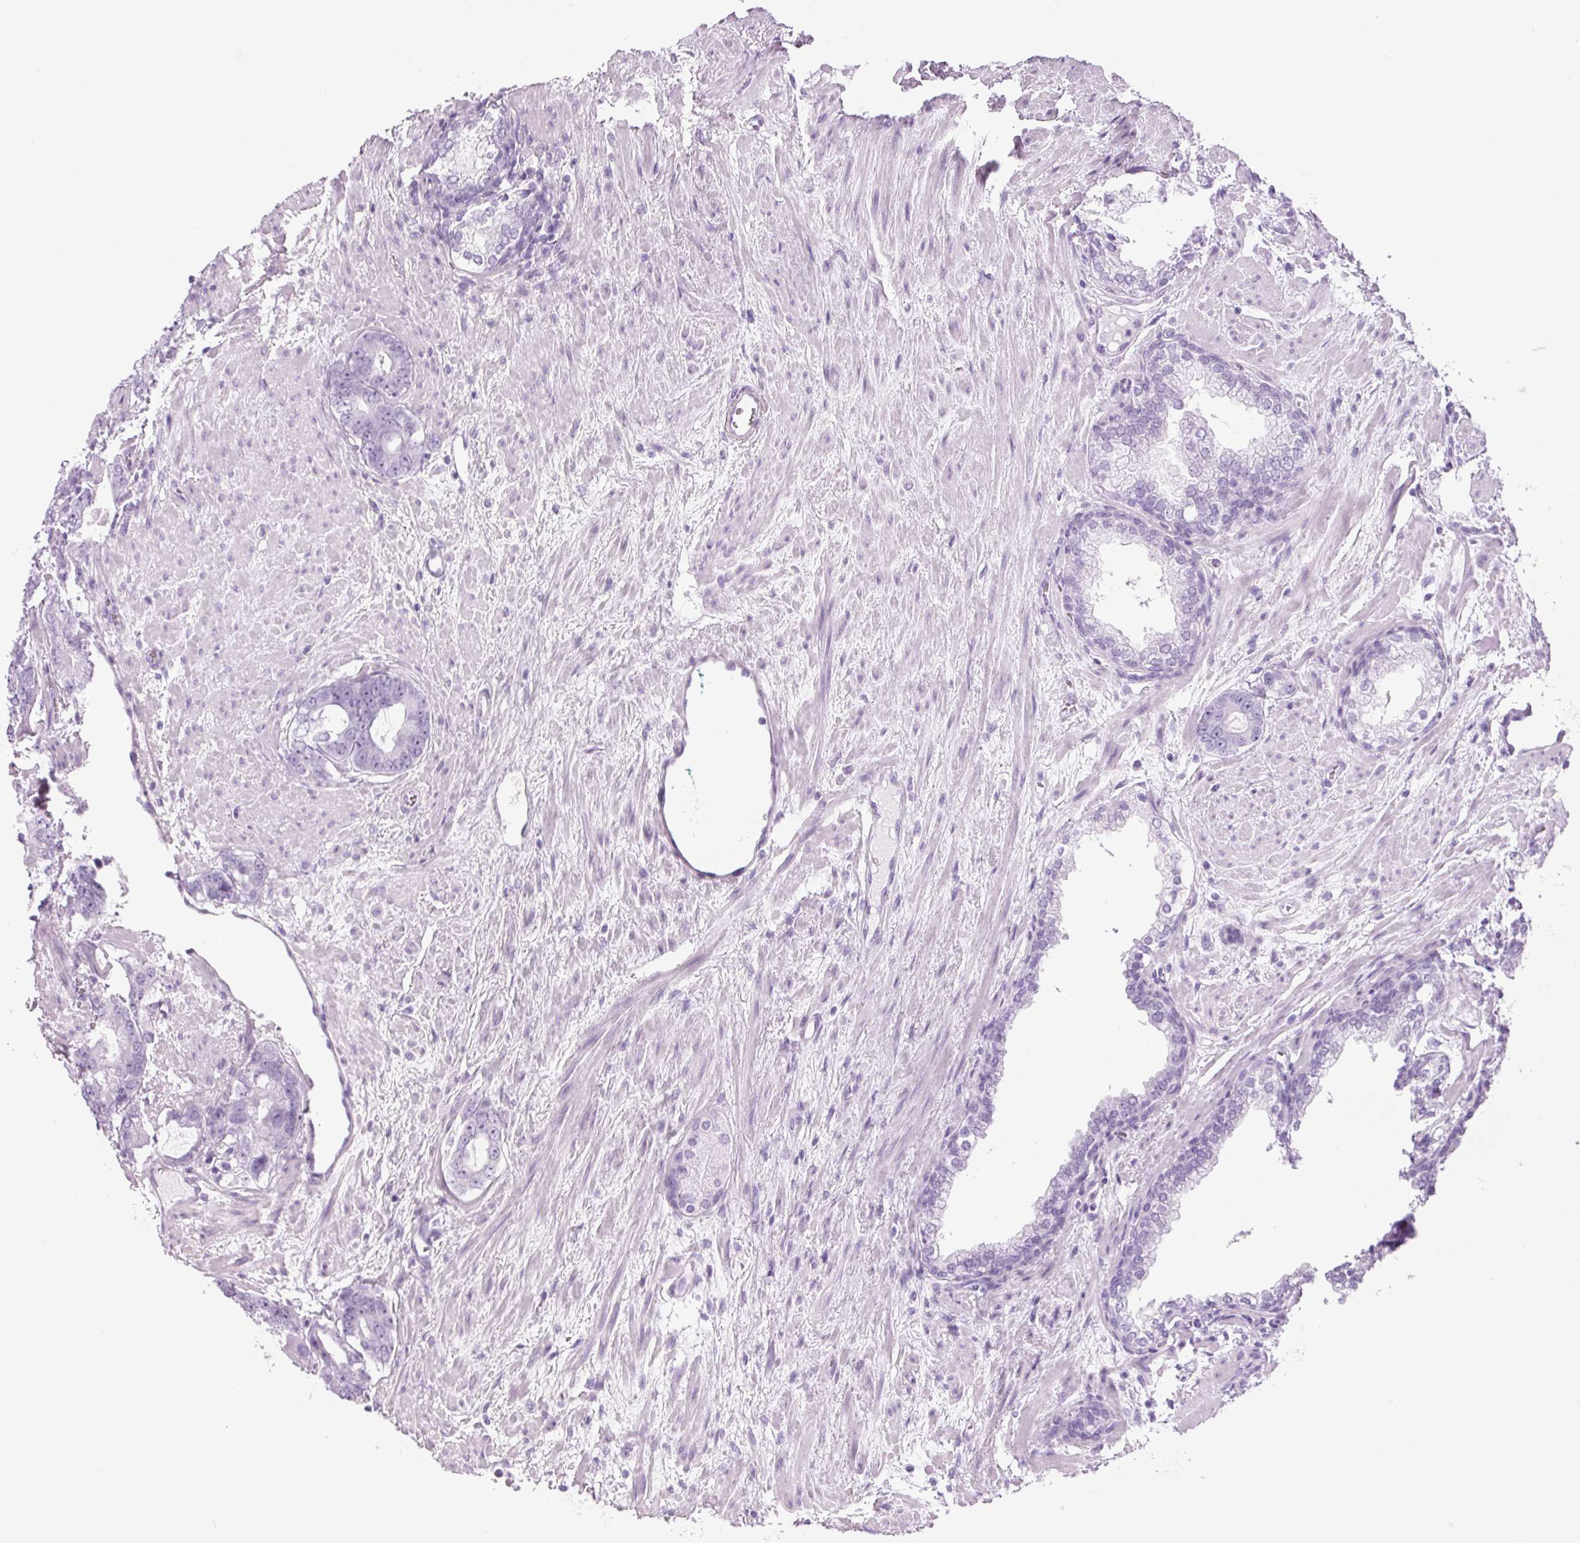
{"staining": {"intensity": "negative", "quantity": "none", "location": "none"}, "tissue": "prostate cancer", "cell_type": "Tumor cells", "image_type": "cancer", "snomed": [{"axis": "morphology", "description": "Adenocarcinoma, High grade"}, {"axis": "topography", "description": "Prostate"}], "caption": "Prostate cancer was stained to show a protein in brown. There is no significant expression in tumor cells. (DAB (3,3'-diaminobenzidine) IHC visualized using brightfield microscopy, high magnification).", "gene": "PPP1R1A", "patient": {"sex": "male", "age": 75}}